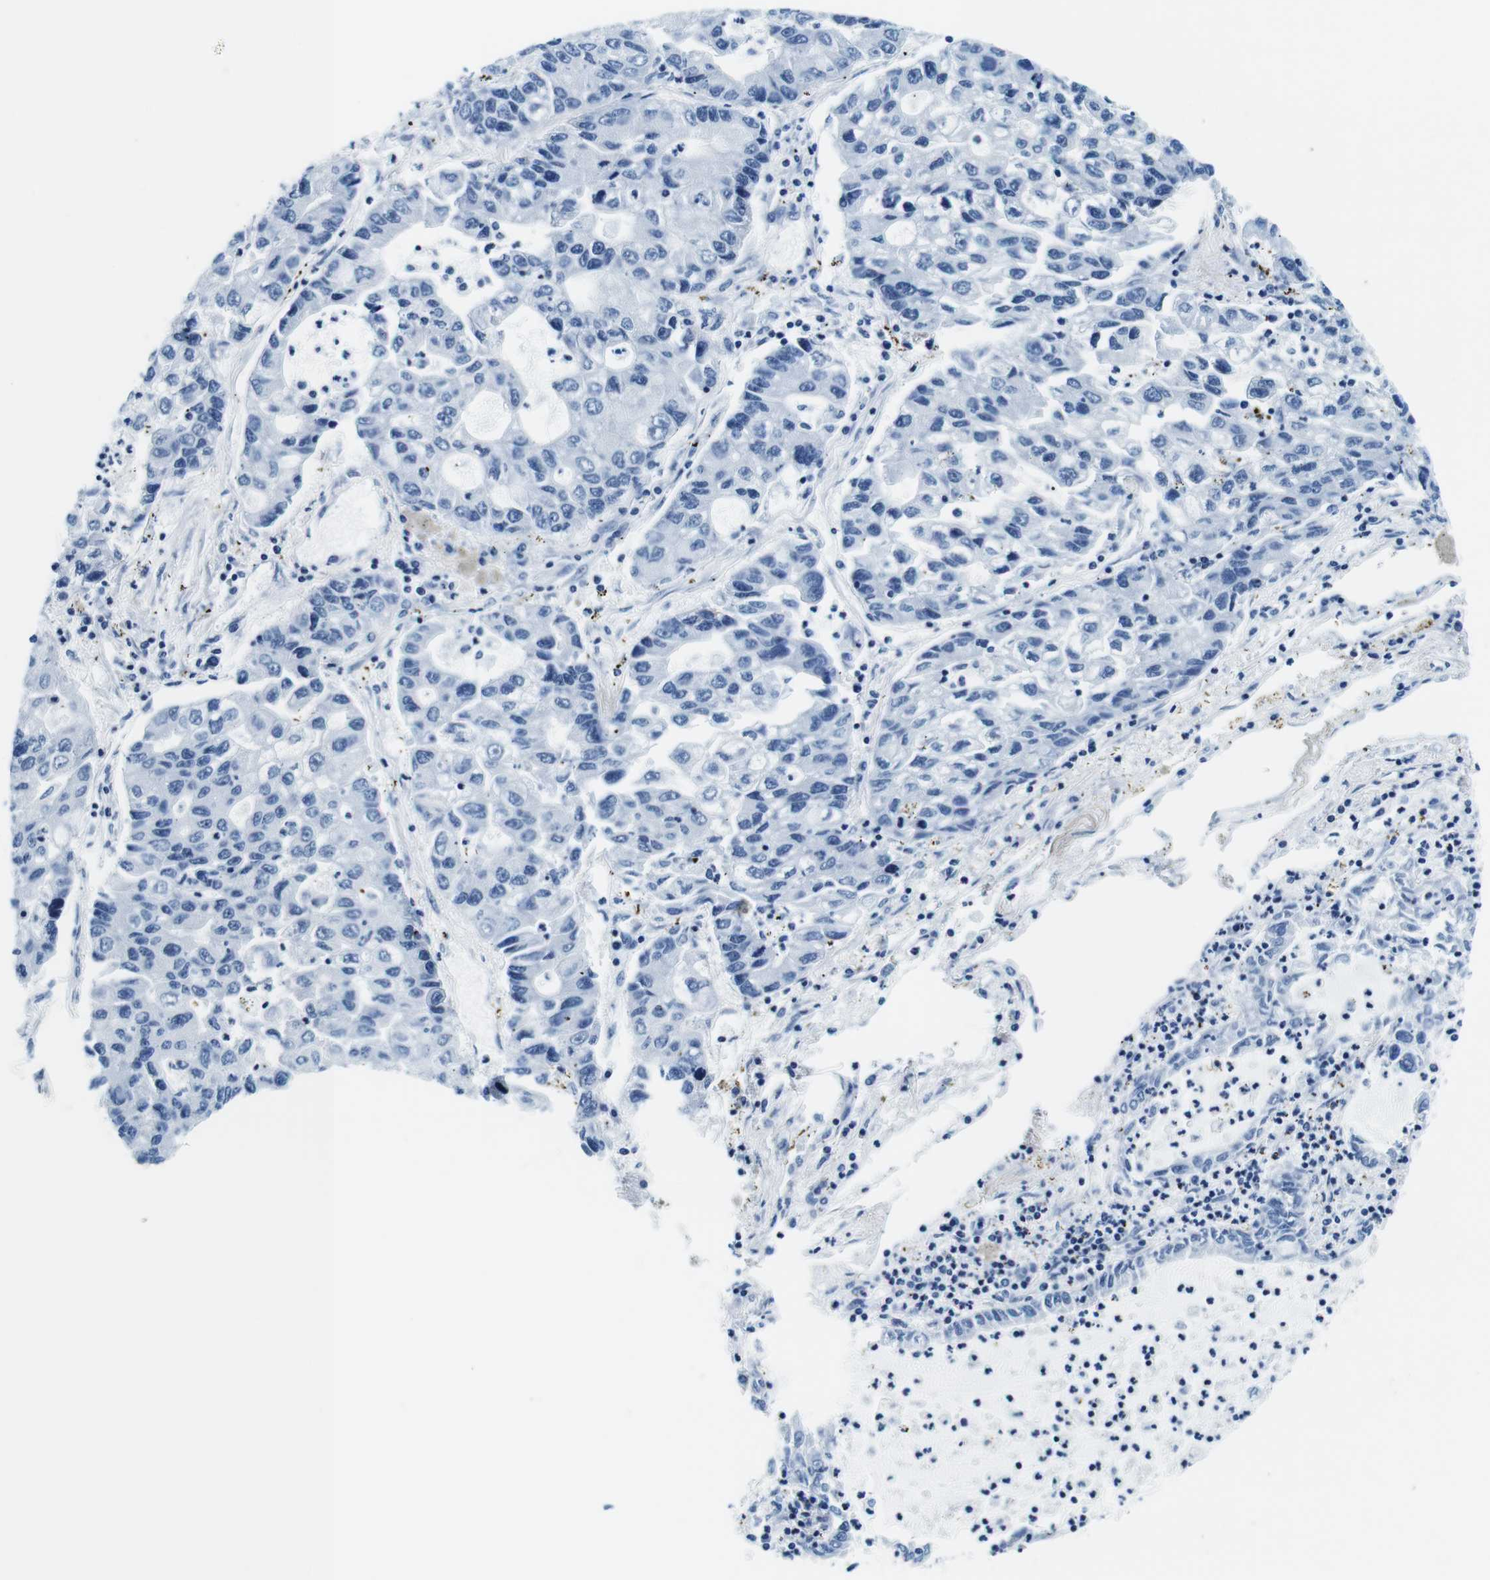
{"staining": {"intensity": "negative", "quantity": "none", "location": "none"}, "tissue": "lung cancer", "cell_type": "Tumor cells", "image_type": "cancer", "snomed": [{"axis": "morphology", "description": "Adenocarcinoma, NOS"}, {"axis": "topography", "description": "Lung"}], "caption": "The photomicrograph demonstrates no staining of tumor cells in lung cancer (adenocarcinoma). (DAB (3,3'-diaminobenzidine) immunohistochemistry (IHC), high magnification).", "gene": "ELANE", "patient": {"sex": "female", "age": 51}}